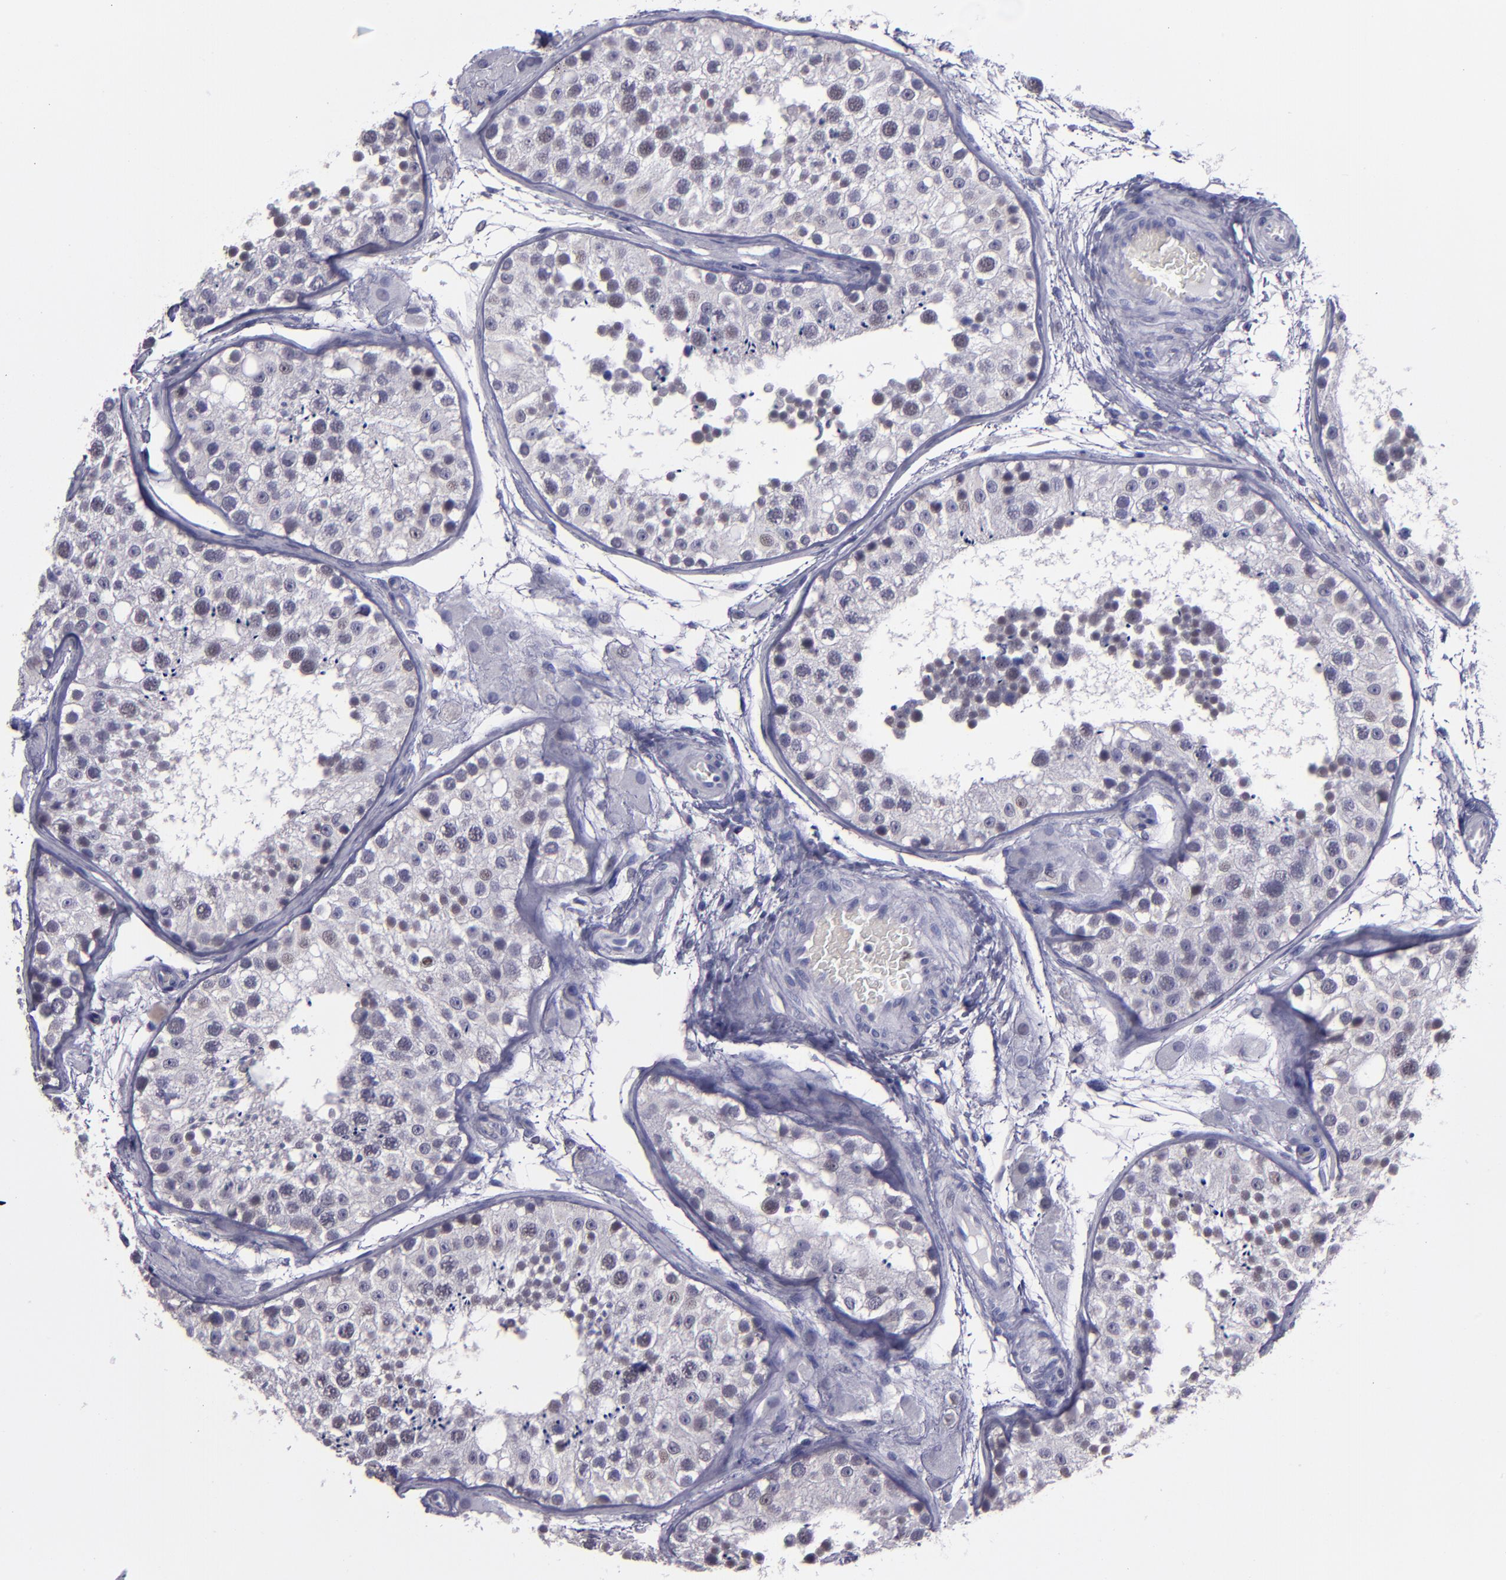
{"staining": {"intensity": "weak", "quantity": "<25%", "location": "nuclear"}, "tissue": "testis", "cell_type": "Cells in seminiferous ducts", "image_type": "normal", "snomed": [{"axis": "morphology", "description": "Normal tissue, NOS"}, {"axis": "topography", "description": "Testis"}], "caption": "Testis stained for a protein using IHC shows no positivity cells in seminiferous ducts.", "gene": "CEBPE", "patient": {"sex": "male", "age": 26}}